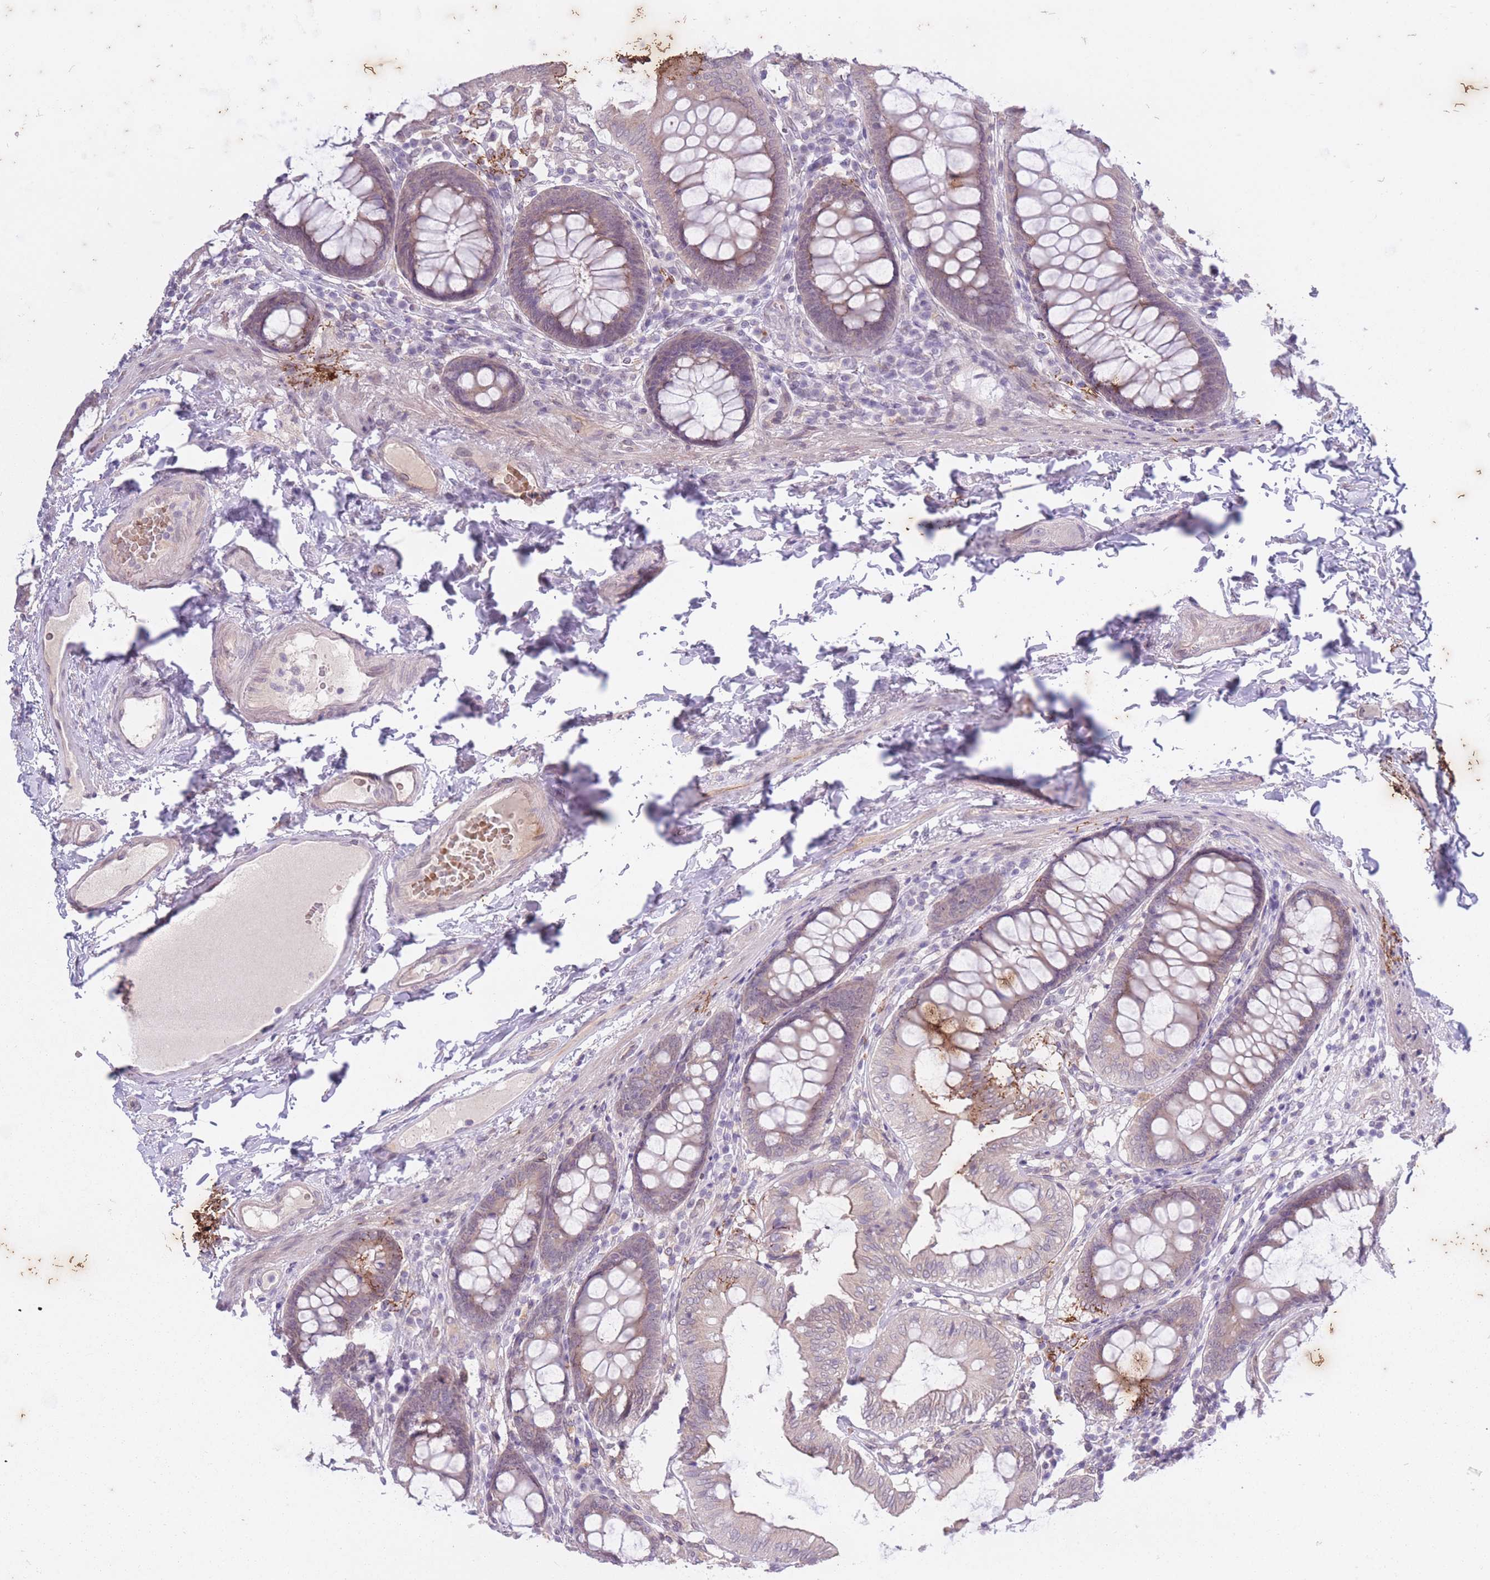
{"staining": {"intensity": "negative", "quantity": "none", "location": "none"}, "tissue": "colon", "cell_type": "Endothelial cells", "image_type": "normal", "snomed": [{"axis": "morphology", "description": "Normal tissue, NOS"}, {"axis": "topography", "description": "Colon"}], "caption": "Immunohistochemical staining of normal human colon displays no significant expression in endothelial cells. The staining is performed using DAB brown chromogen with nuclei counter-stained in using hematoxylin.", "gene": "ARPIN", "patient": {"sex": "male", "age": 84}}